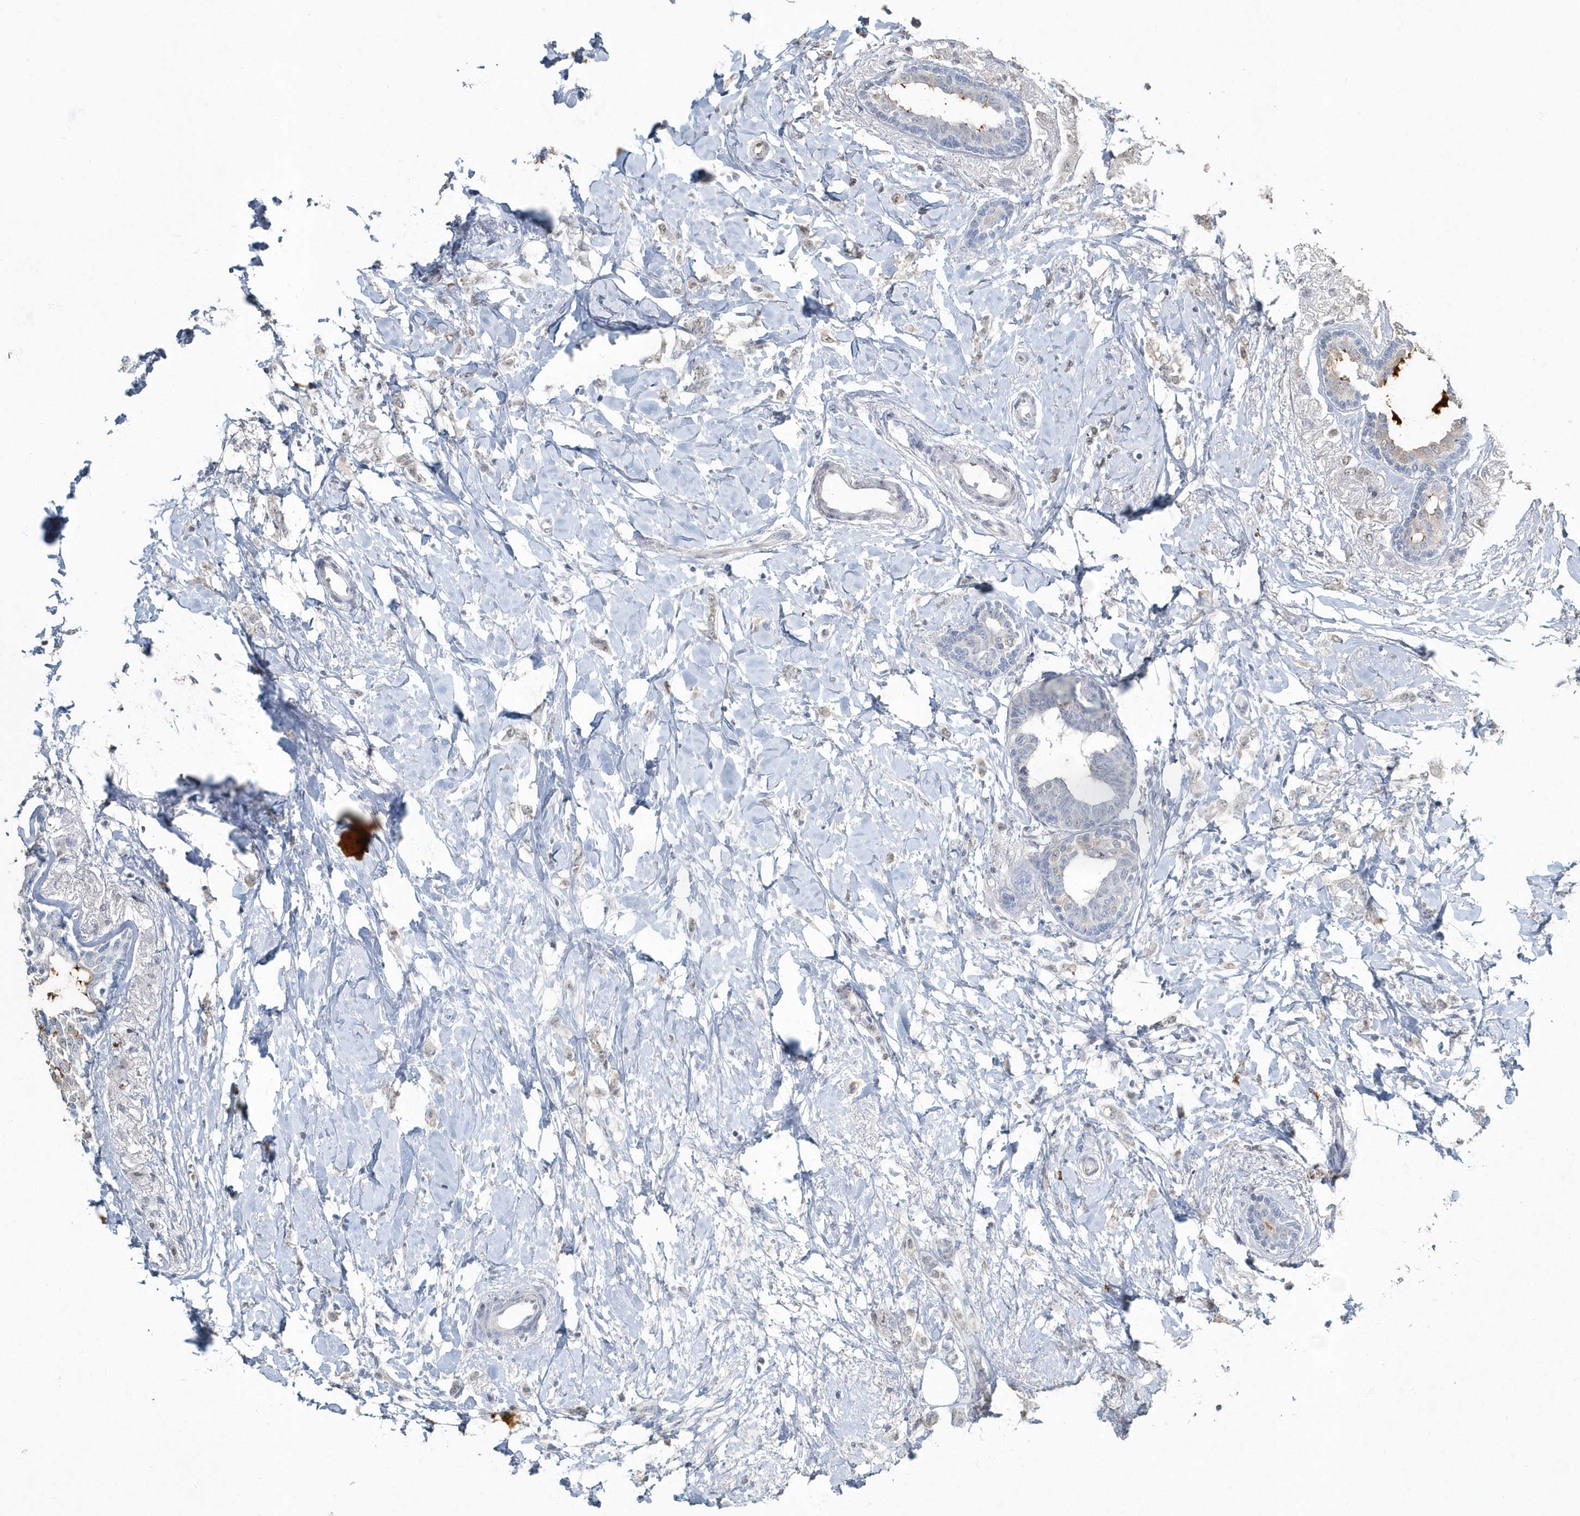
{"staining": {"intensity": "negative", "quantity": "none", "location": "none"}, "tissue": "breast cancer", "cell_type": "Tumor cells", "image_type": "cancer", "snomed": [{"axis": "morphology", "description": "Normal tissue, NOS"}, {"axis": "morphology", "description": "Lobular carcinoma"}, {"axis": "topography", "description": "Breast"}], "caption": "DAB immunohistochemical staining of breast cancer exhibits no significant expression in tumor cells.", "gene": "MYOT", "patient": {"sex": "female", "age": 47}}